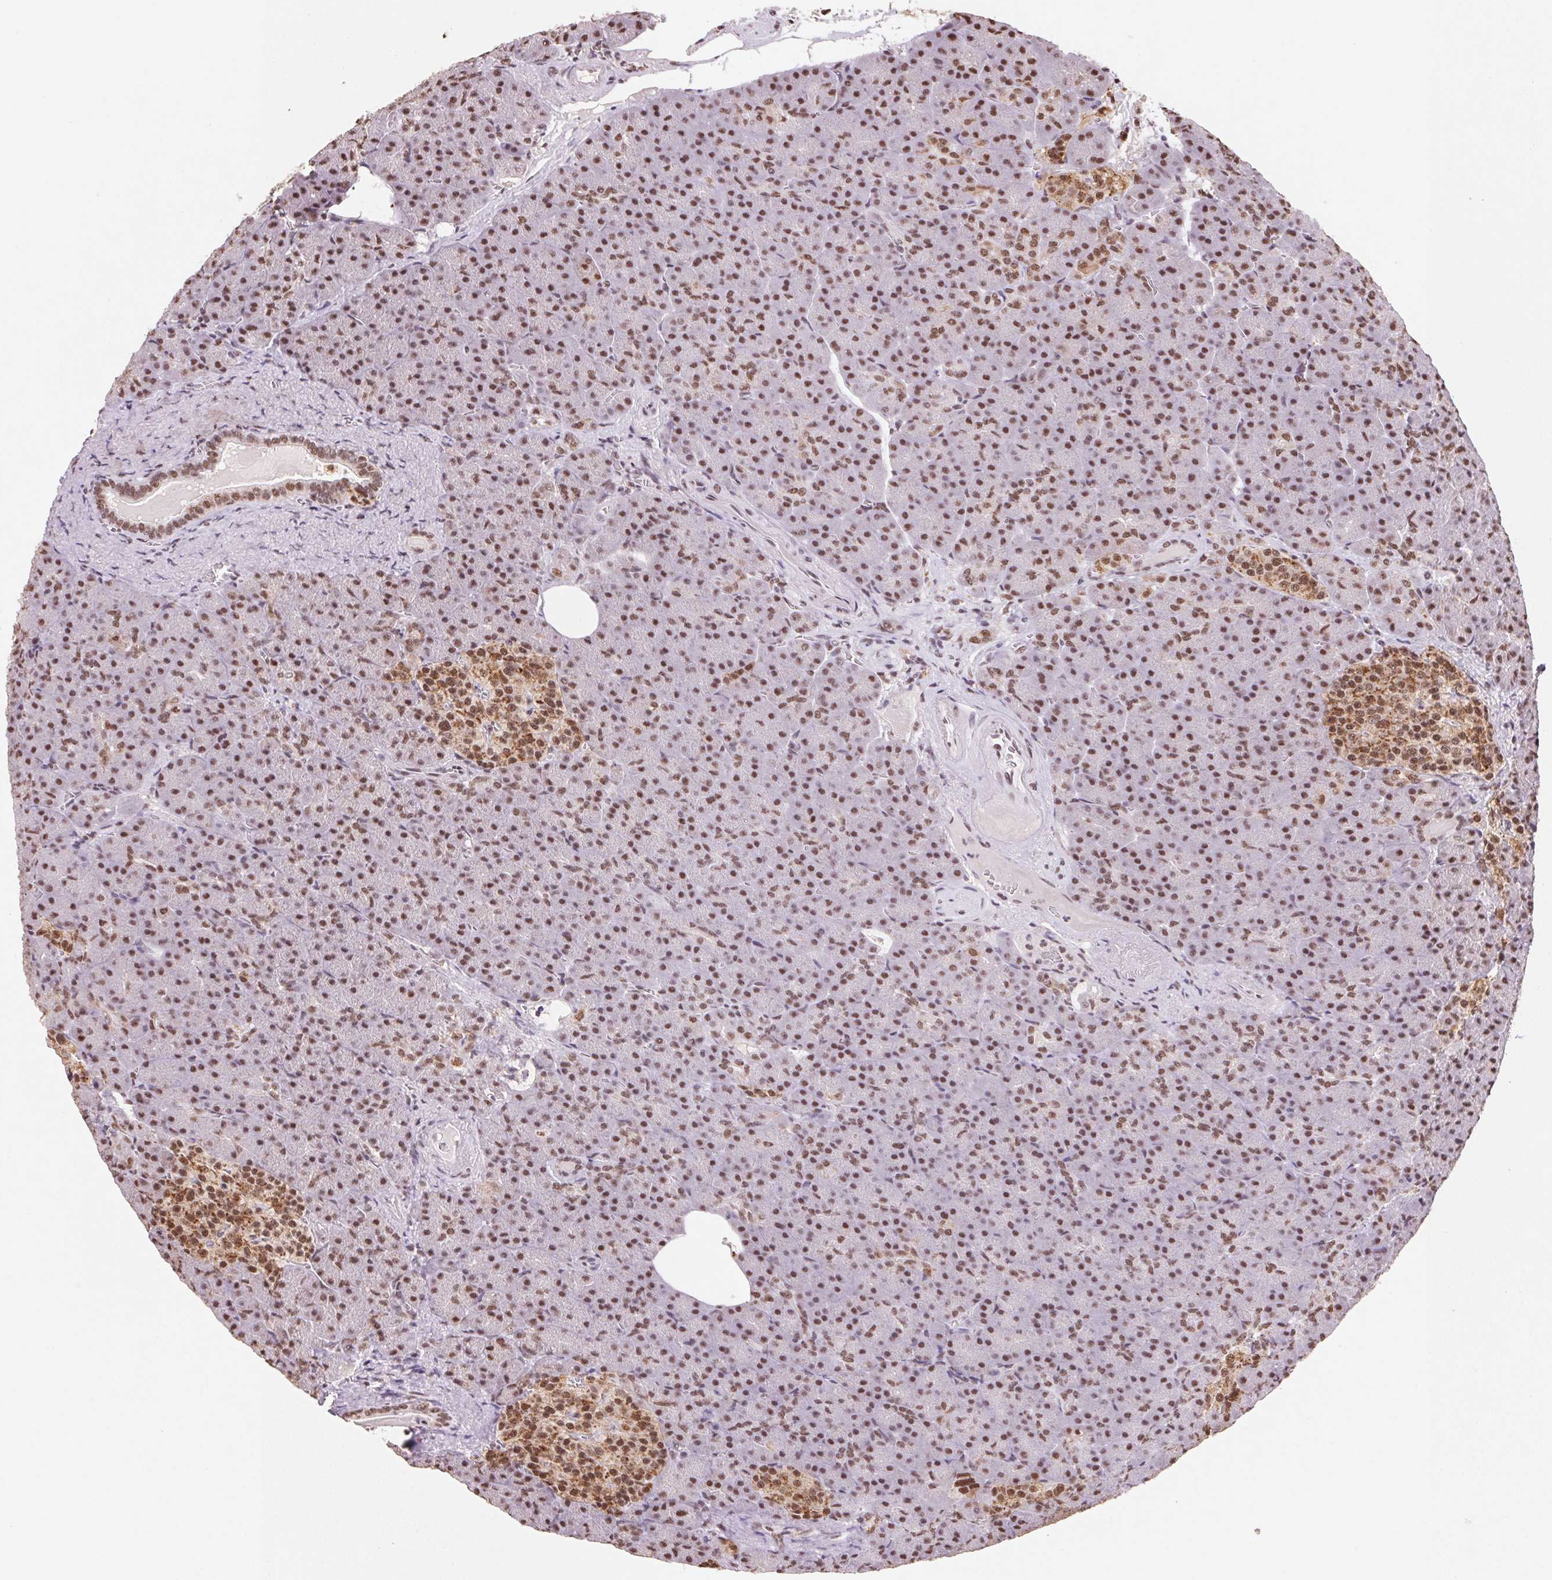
{"staining": {"intensity": "moderate", "quantity": ">75%", "location": "nuclear"}, "tissue": "pancreas", "cell_type": "Exocrine glandular cells", "image_type": "normal", "snomed": [{"axis": "morphology", "description": "Normal tissue, NOS"}, {"axis": "topography", "description": "Pancreas"}], "caption": "An IHC micrograph of normal tissue is shown. Protein staining in brown labels moderate nuclear positivity in pancreas within exocrine glandular cells. The protein of interest is shown in brown color, while the nuclei are stained blue.", "gene": "SNRPG", "patient": {"sex": "female", "age": 74}}